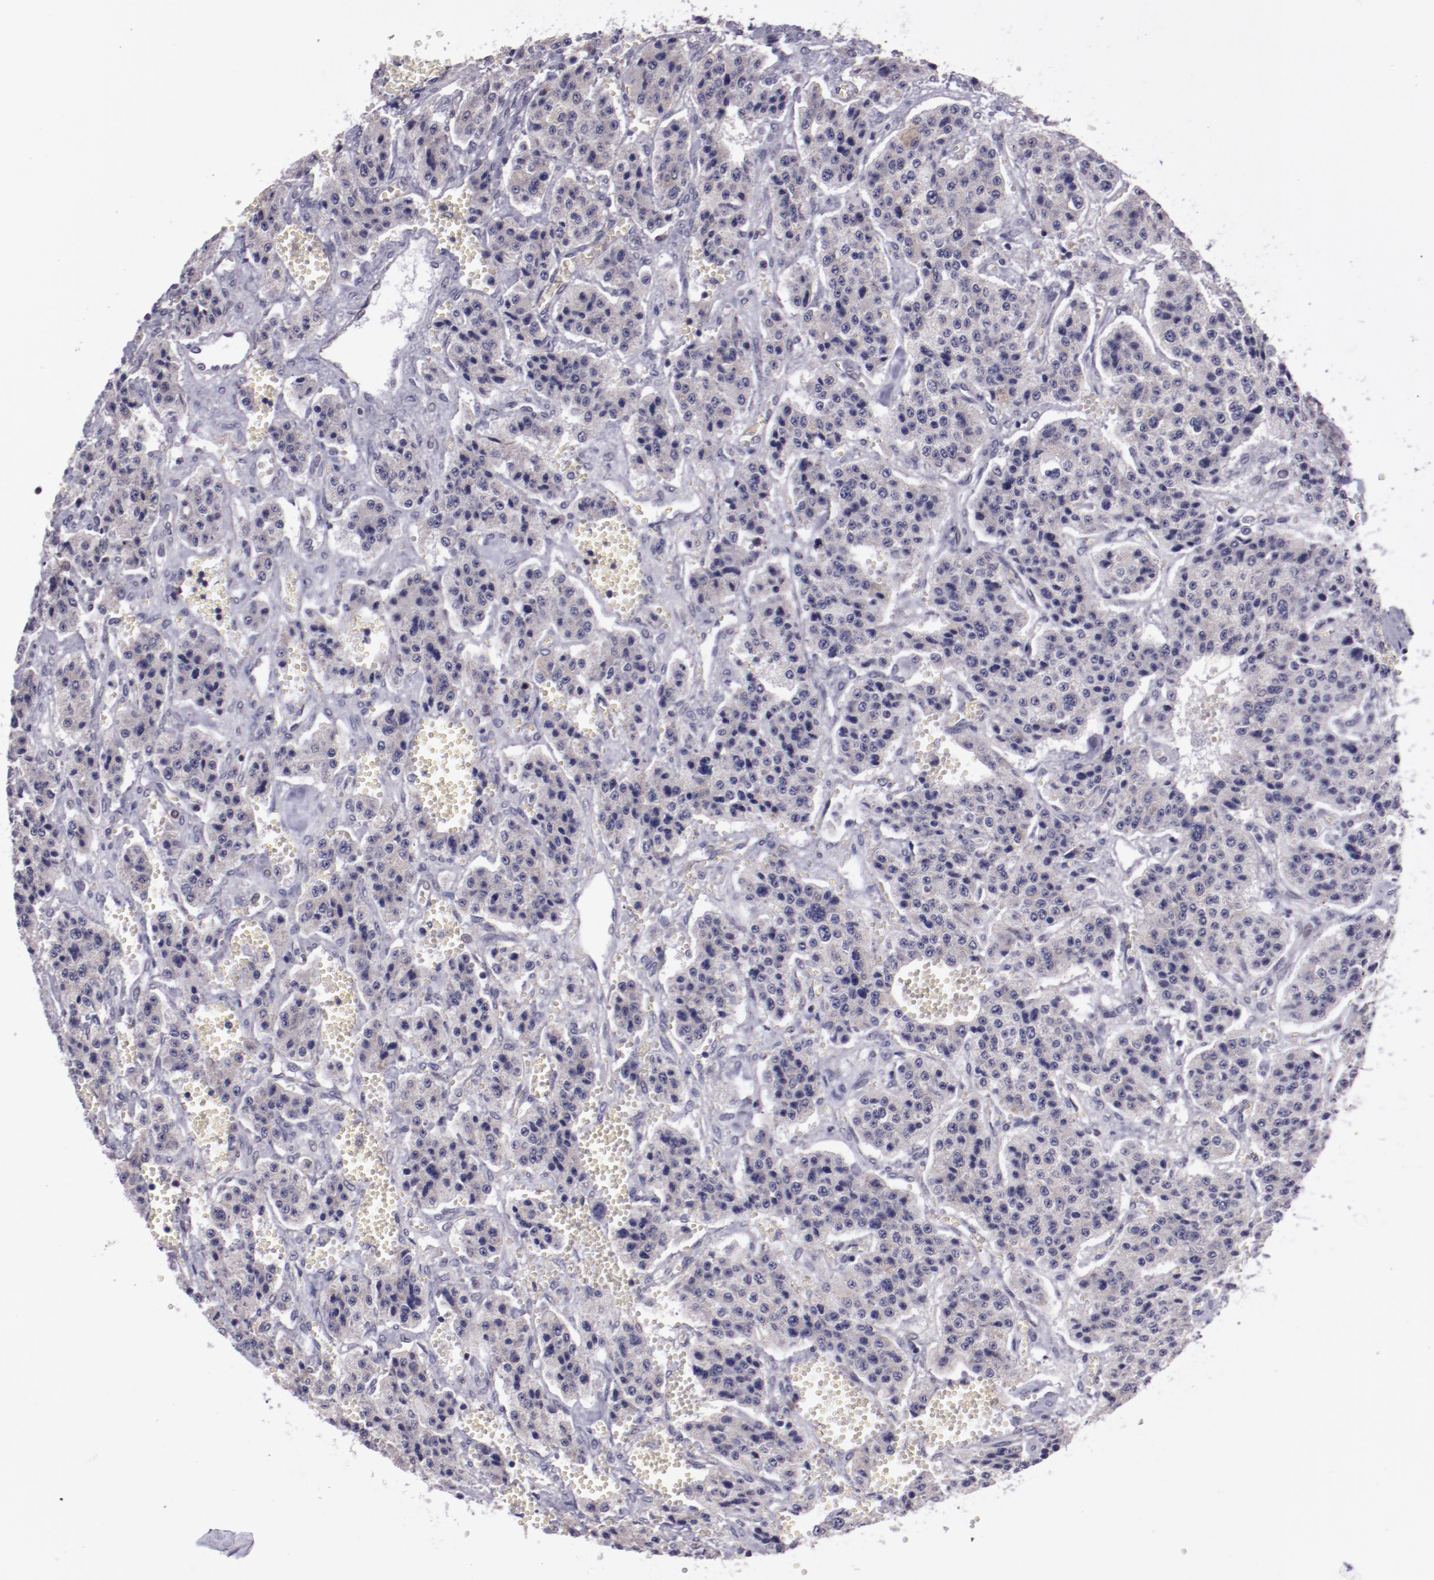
{"staining": {"intensity": "weak", "quantity": "<25%", "location": "cytoplasmic/membranous"}, "tissue": "carcinoid", "cell_type": "Tumor cells", "image_type": "cancer", "snomed": [{"axis": "morphology", "description": "Carcinoid, malignant, NOS"}, {"axis": "topography", "description": "Small intestine"}], "caption": "This is a histopathology image of immunohistochemistry staining of carcinoid, which shows no staining in tumor cells. (DAB (3,3'-diaminobenzidine) immunohistochemistry visualized using brightfield microscopy, high magnification).", "gene": "ELF1", "patient": {"sex": "male", "age": 52}}